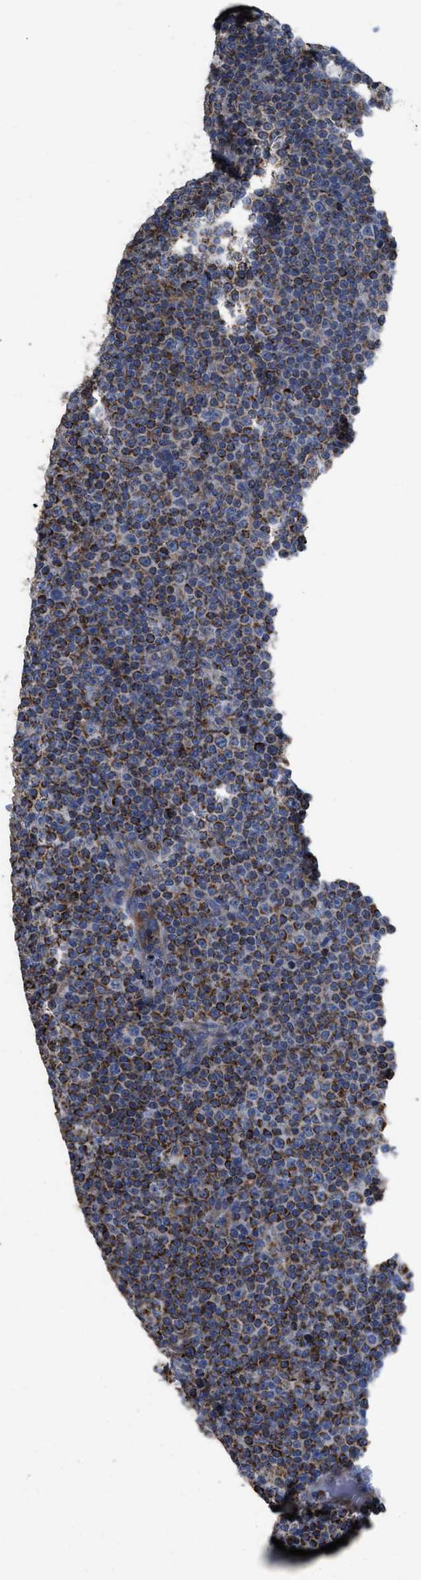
{"staining": {"intensity": "strong", "quantity": ">75%", "location": "cytoplasmic/membranous"}, "tissue": "lymphoma", "cell_type": "Tumor cells", "image_type": "cancer", "snomed": [{"axis": "morphology", "description": "Malignant lymphoma, non-Hodgkin's type, Low grade"}, {"axis": "topography", "description": "Lymph node"}], "caption": "Brown immunohistochemical staining in human low-grade malignant lymphoma, non-Hodgkin's type shows strong cytoplasmic/membranous positivity in about >75% of tumor cells. (DAB IHC, brown staining for protein, blue staining for nuclei).", "gene": "AK2", "patient": {"sex": "female", "age": 67}}